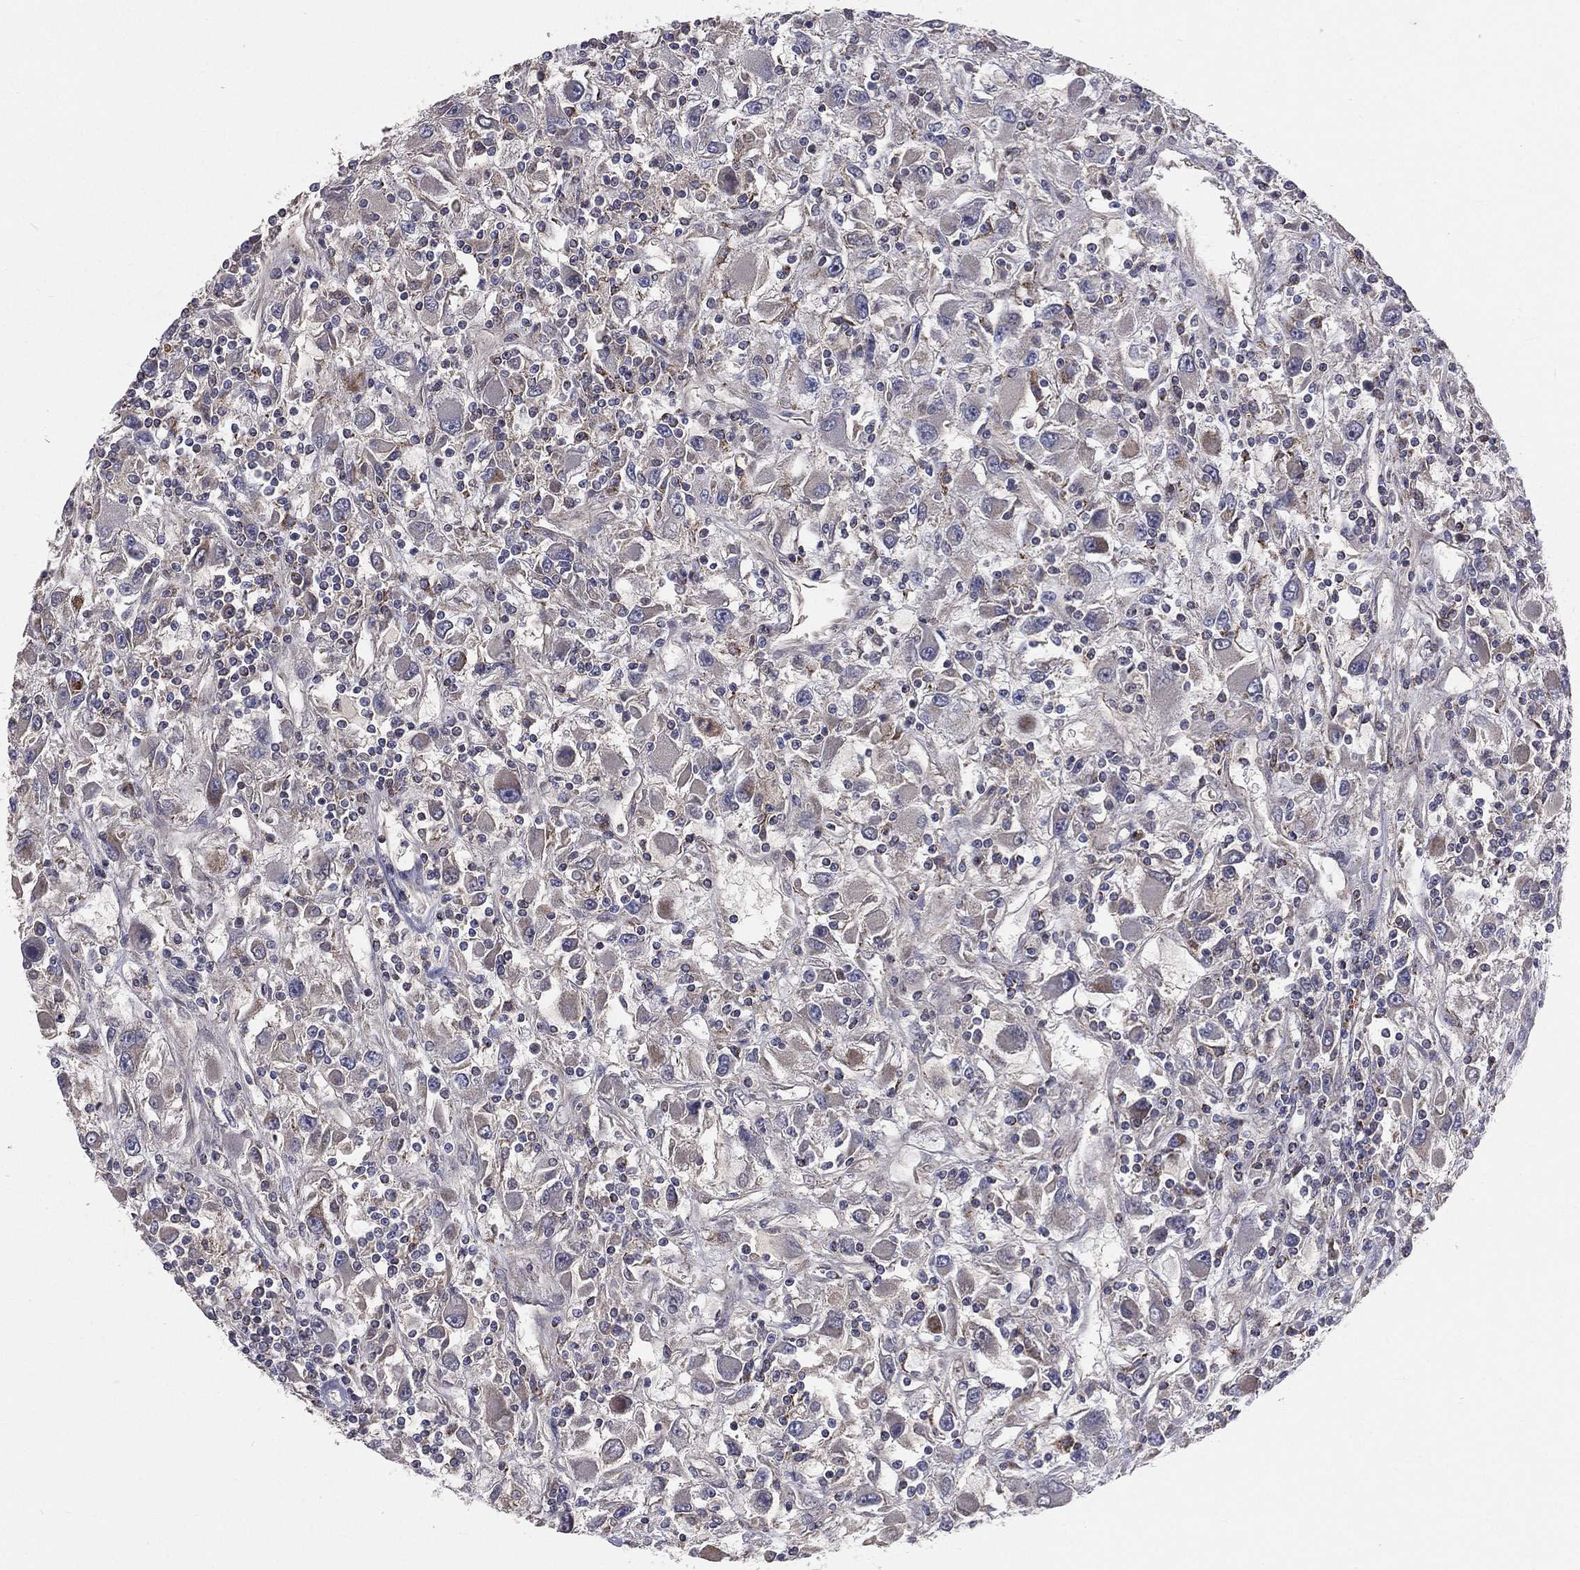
{"staining": {"intensity": "negative", "quantity": "none", "location": "none"}, "tissue": "renal cancer", "cell_type": "Tumor cells", "image_type": "cancer", "snomed": [{"axis": "morphology", "description": "Adenocarcinoma, NOS"}, {"axis": "topography", "description": "Kidney"}], "caption": "Tumor cells are negative for protein expression in human adenocarcinoma (renal). Brightfield microscopy of immunohistochemistry (IHC) stained with DAB (brown) and hematoxylin (blue), captured at high magnification.", "gene": "GPD1", "patient": {"sex": "female", "age": 67}}